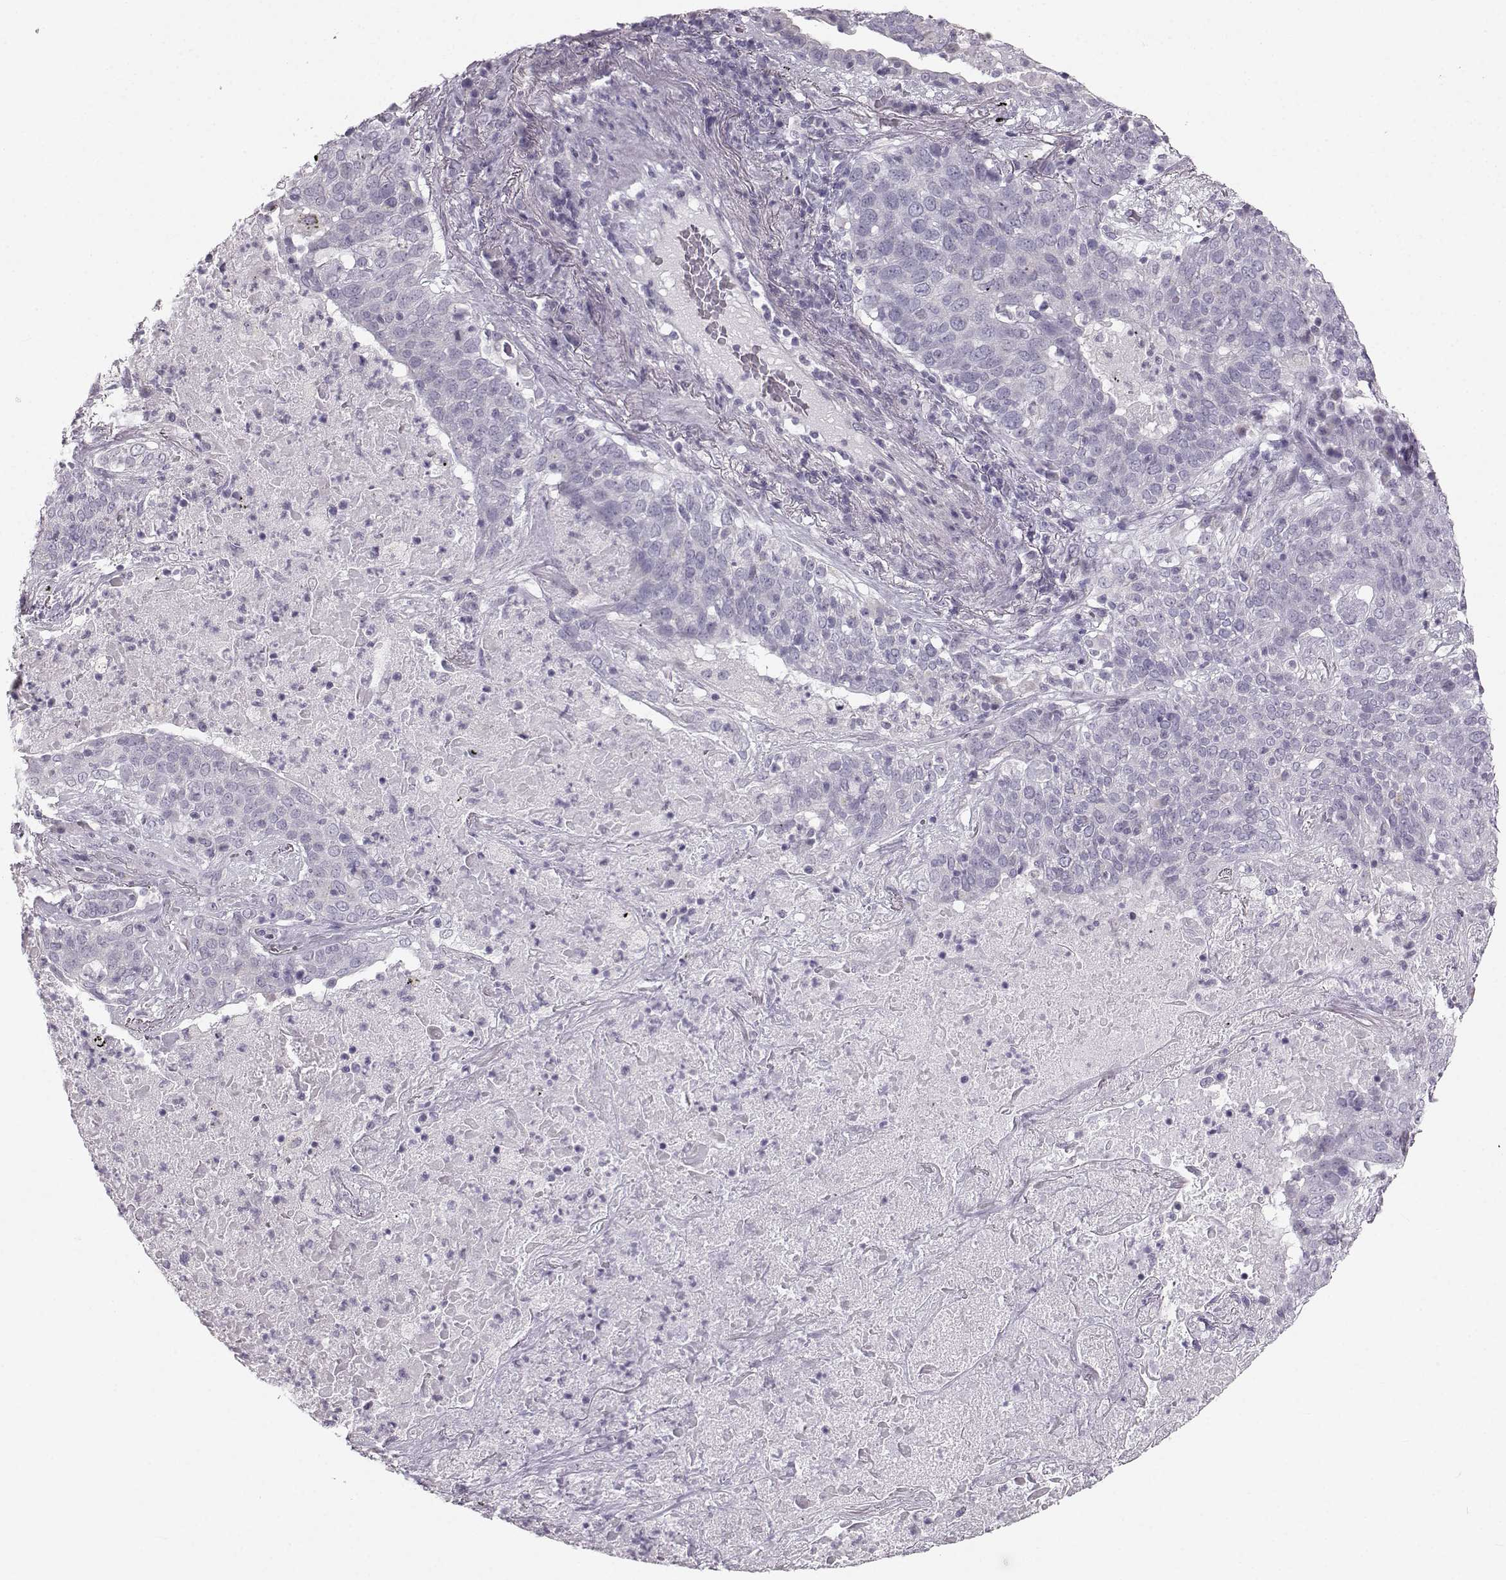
{"staining": {"intensity": "negative", "quantity": "none", "location": "none"}, "tissue": "lung cancer", "cell_type": "Tumor cells", "image_type": "cancer", "snomed": [{"axis": "morphology", "description": "Squamous cell carcinoma, NOS"}, {"axis": "topography", "description": "Lung"}], "caption": "Tumor cells are negative for protein expression in human lung cancer.", "gene": "OIP5", "patient": {"sex": "male", "age": 82}}